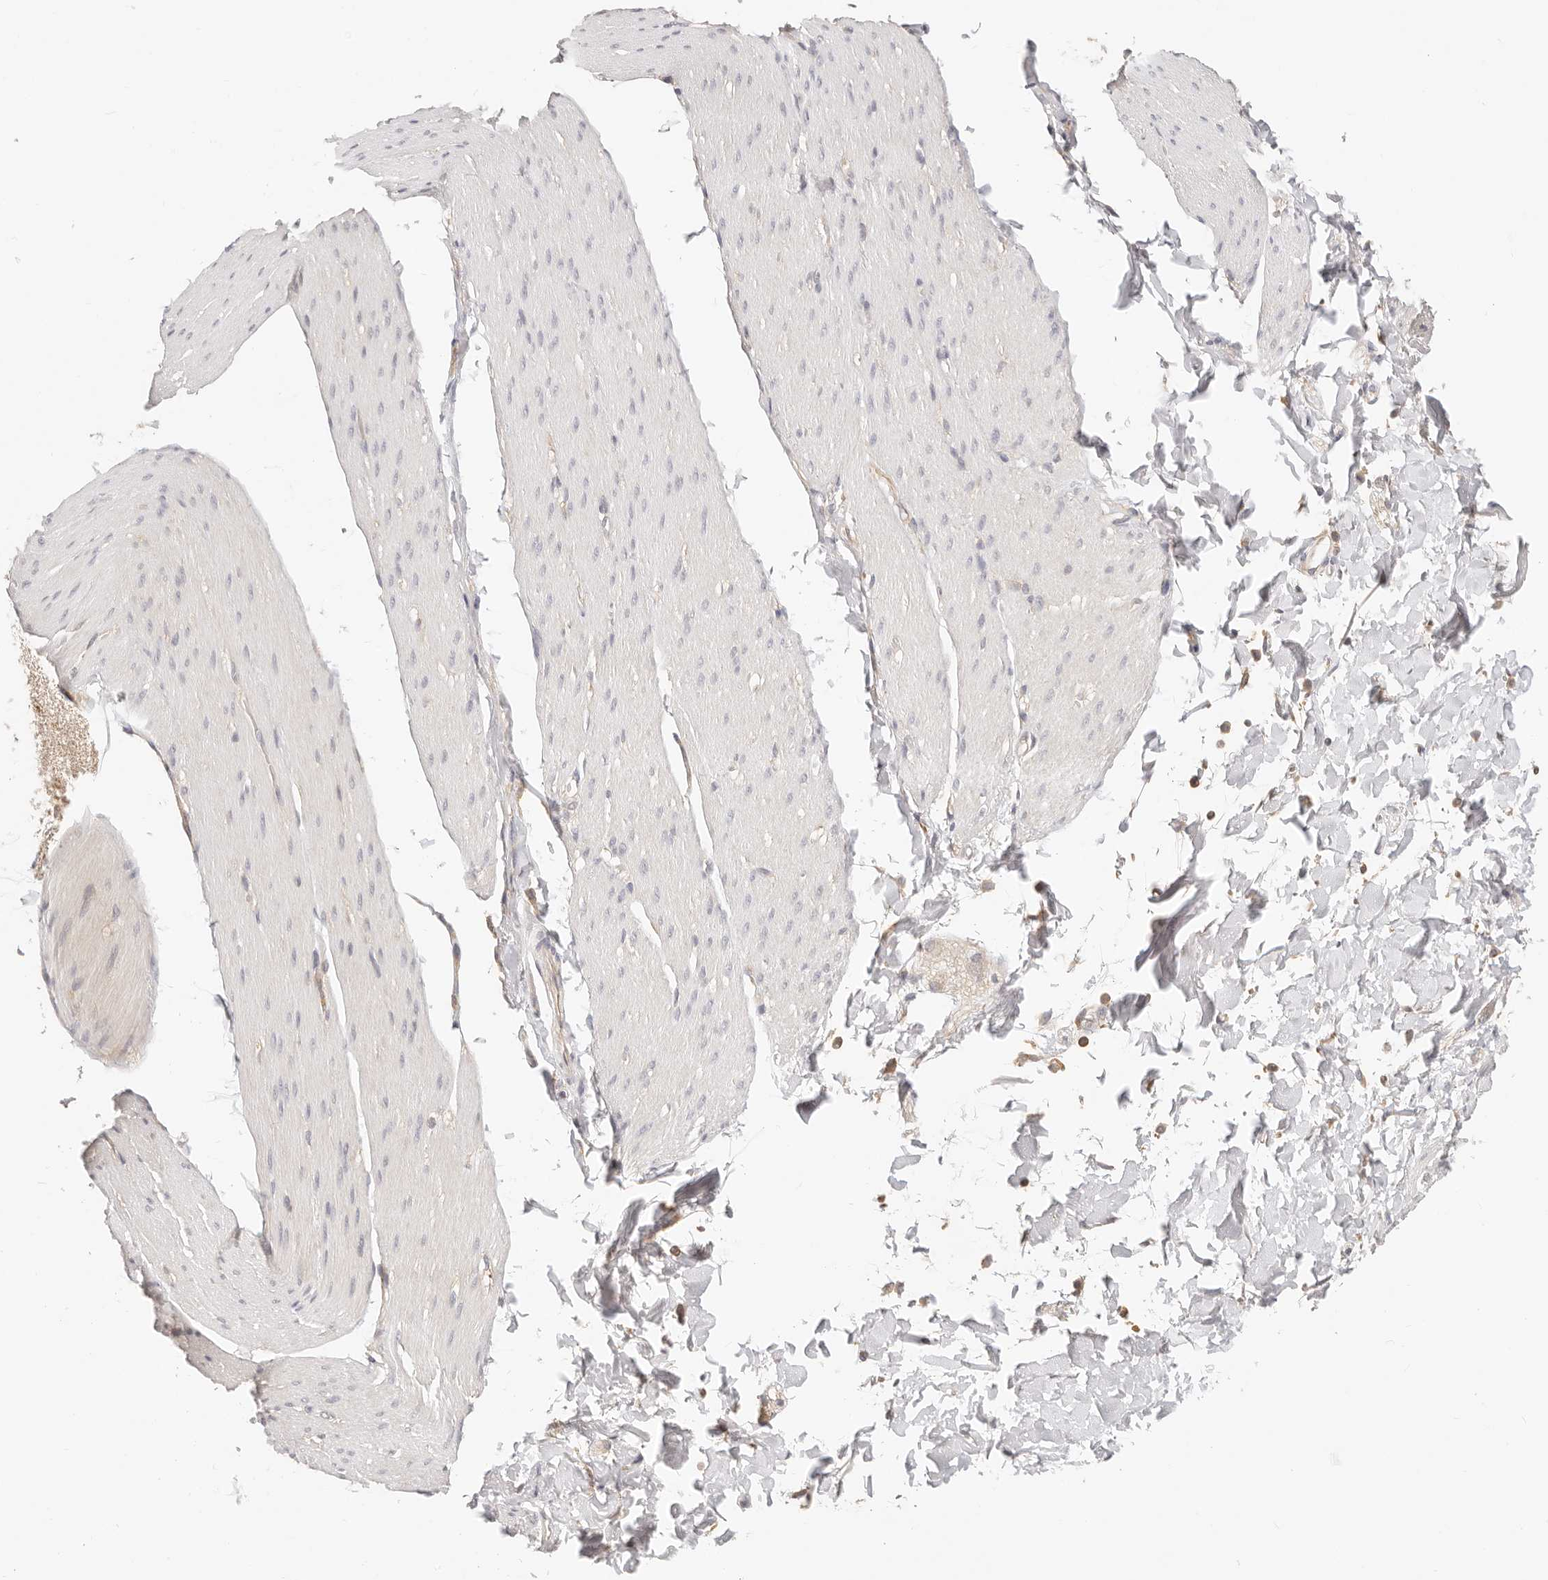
{"staining": {"intensity": "negative", "quantity": "none", "location": "none"}, "tissue": "smooth muscle", "cell_type": "Smooth muscle cells", "image_type": "normal", "snomed": [{"axis": "morphology", "description": "Normal tissue, NOS"}, {"axis": "topography", "description": "Smooth muscle"}, {"axis": "topography", "description": "Small intestine"}], "caption": "Smooth muscle stained for a protein using immunohistochemistry demonstrates no staining smooth muscle cells.", "gene": "DTNBP1", "patient": {"sex": "female", "age": 84}}